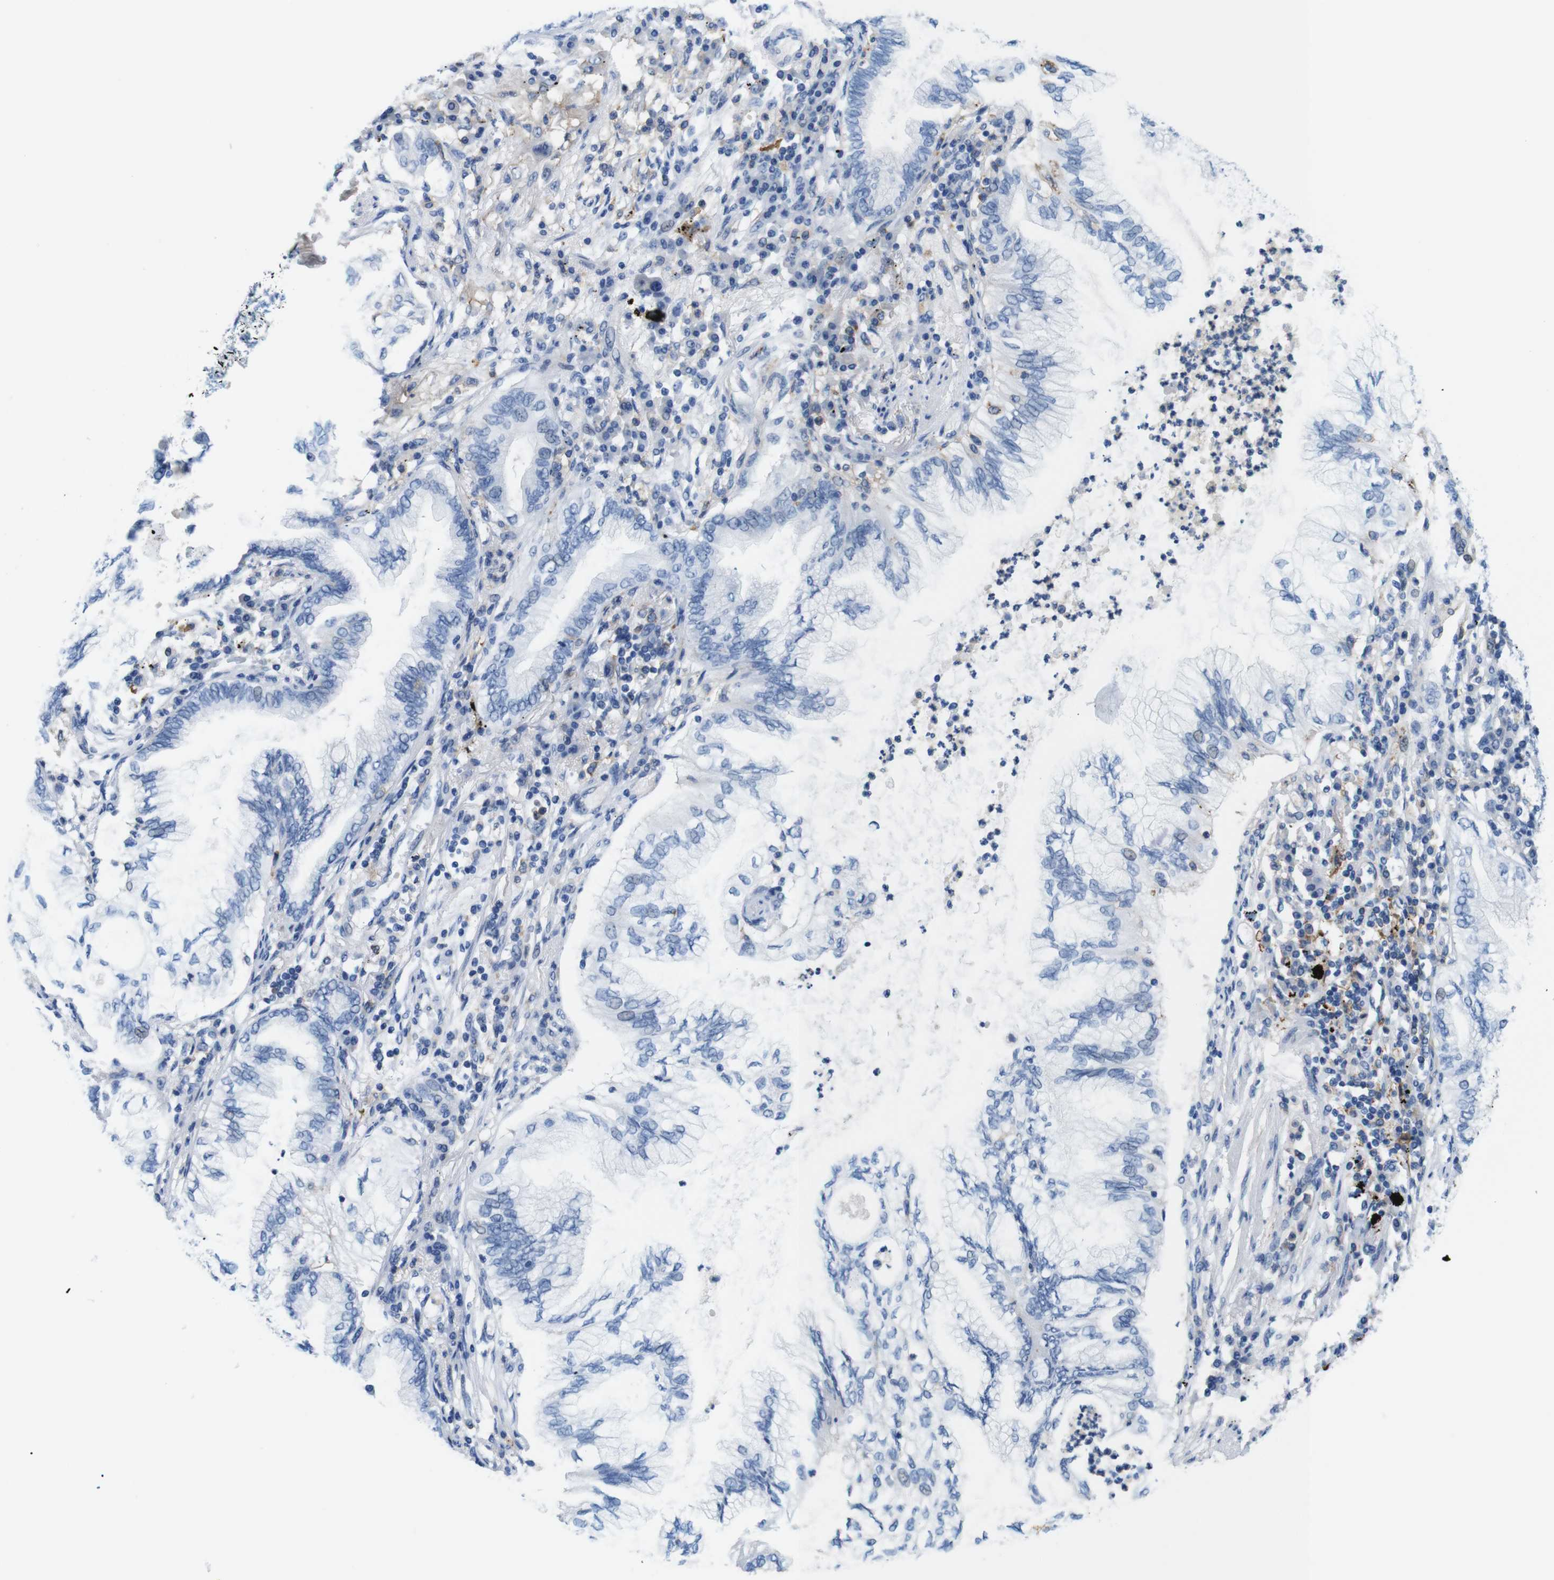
{"staining": {"intensity": "negative", "quantity": "none", "location": "none"}, "tissue": "lung cancer", "cell_type": "Tumor cells", "image_type": "cancer", "snomed": [{"axis": "morphology", "description": "Normal tissue, NOS"}, {"axis": "morphology", "description": "Adenocarcinoma, NOS"}, {"axis": "topography", "description": "Bronchus"}, {"axis": "topography", "description": "Lung"}], "caption": "An IHC histopathology image of adenocarcinoma (lung) is shown. There is no staining in tumor cells of adenocarcinoma (lung).", "gene": "CD300C", "patient": {"sex": "female", "age": 70}}